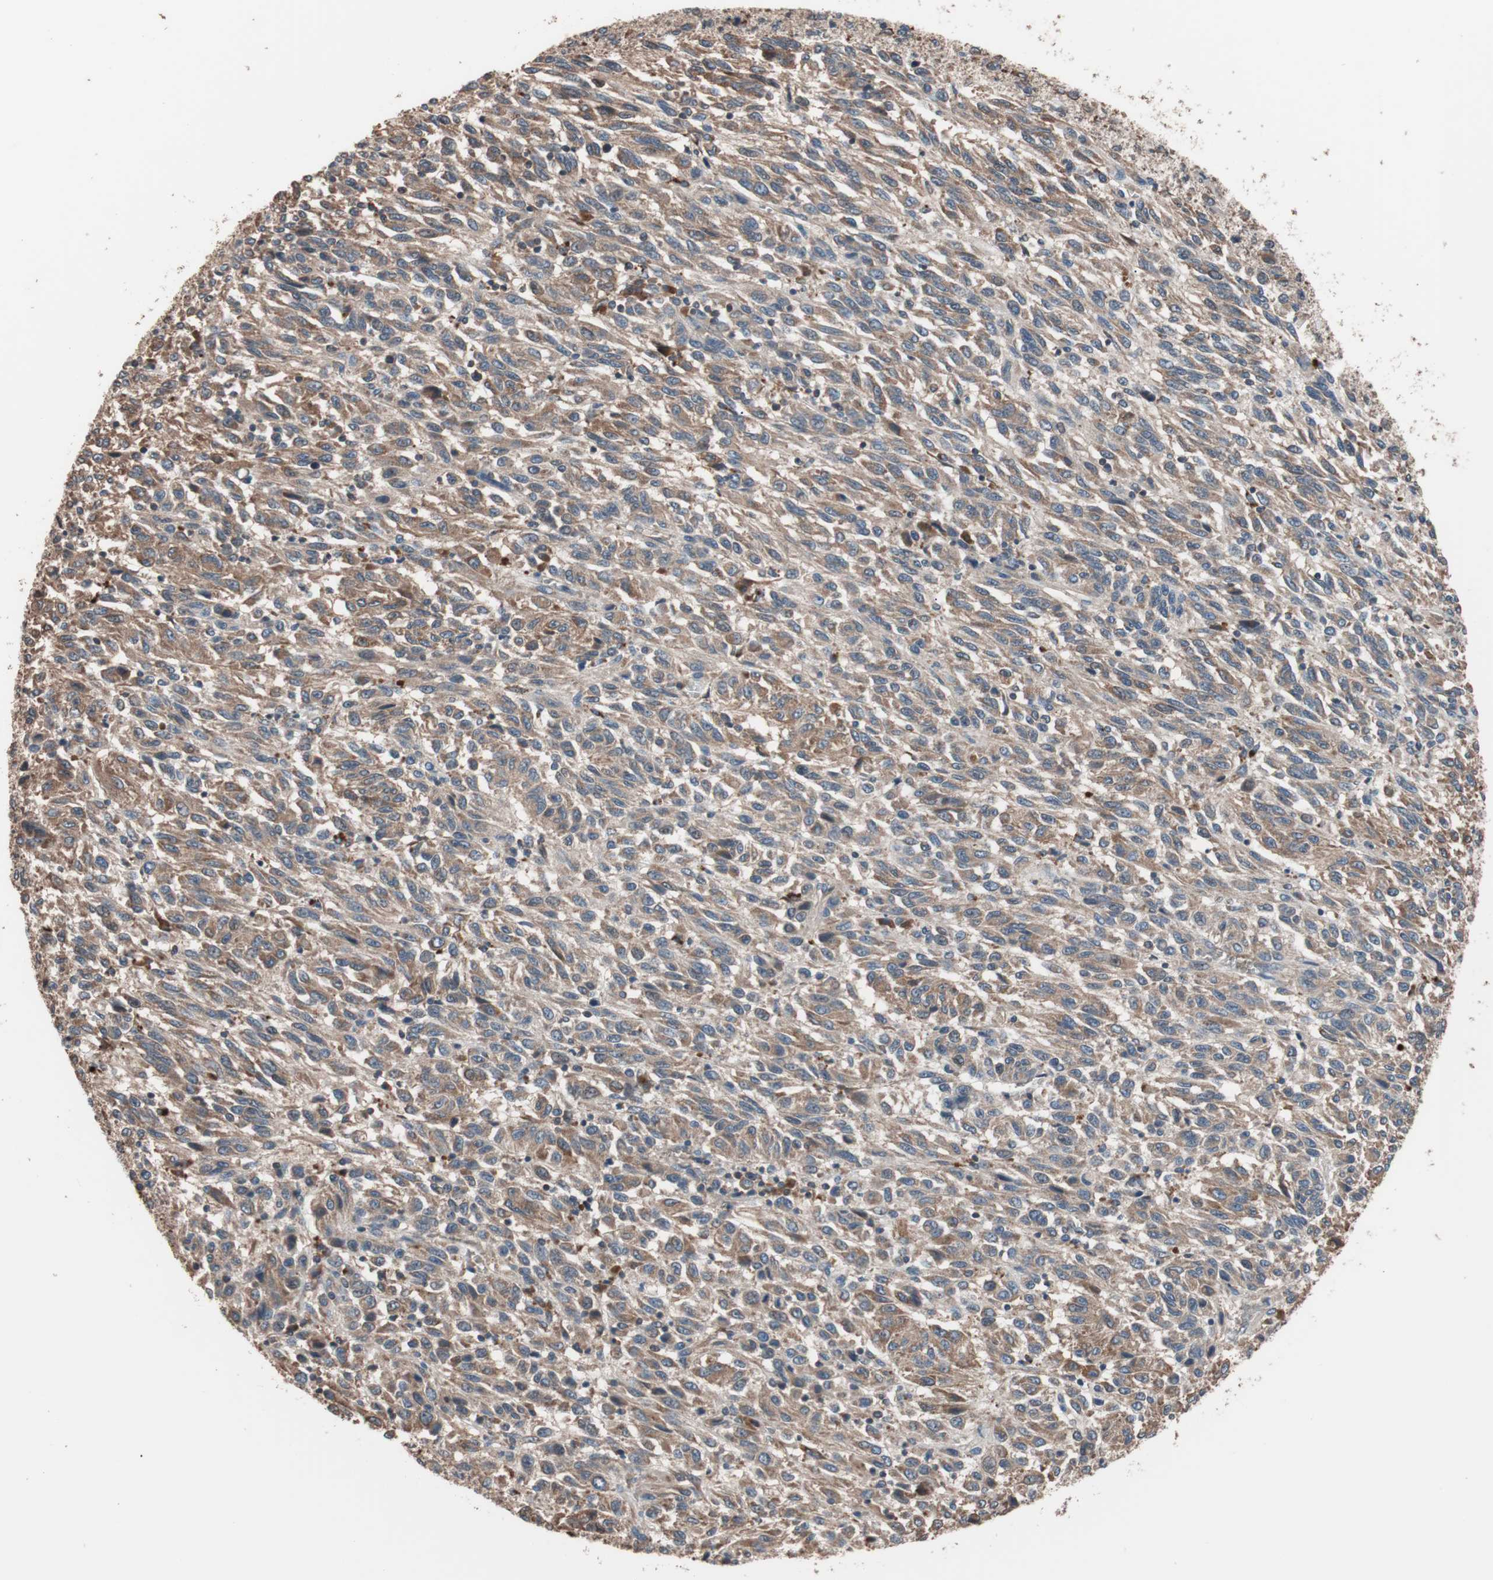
{"staining": {"intensity": "moderate", "quantity": ">75%", "location": "cytoplasmic/membranous"}, "tissue": "melanoma", "cell_type": "Tumor cells", "image_type": "cancer", "snomed": [{"axis": "morphology", "description": "Malignant melanoma, Metastatic site"}, {"axis": "topography", "description": "Lung"}], "caption": "Melanoma was stained to show a protein in brown. There is medium levels of moderate cytoplasmic/membranous positivity in about >75% of tumor cells. The protein of interest is stained brown, and the nuclei are stained in blue (DAB (3,3'-diaminobenzidine) IHC with brightfield microscopy, high magnification).", "gene": "GLYCTK", "patient": {"sex": "male", "age": 64}}